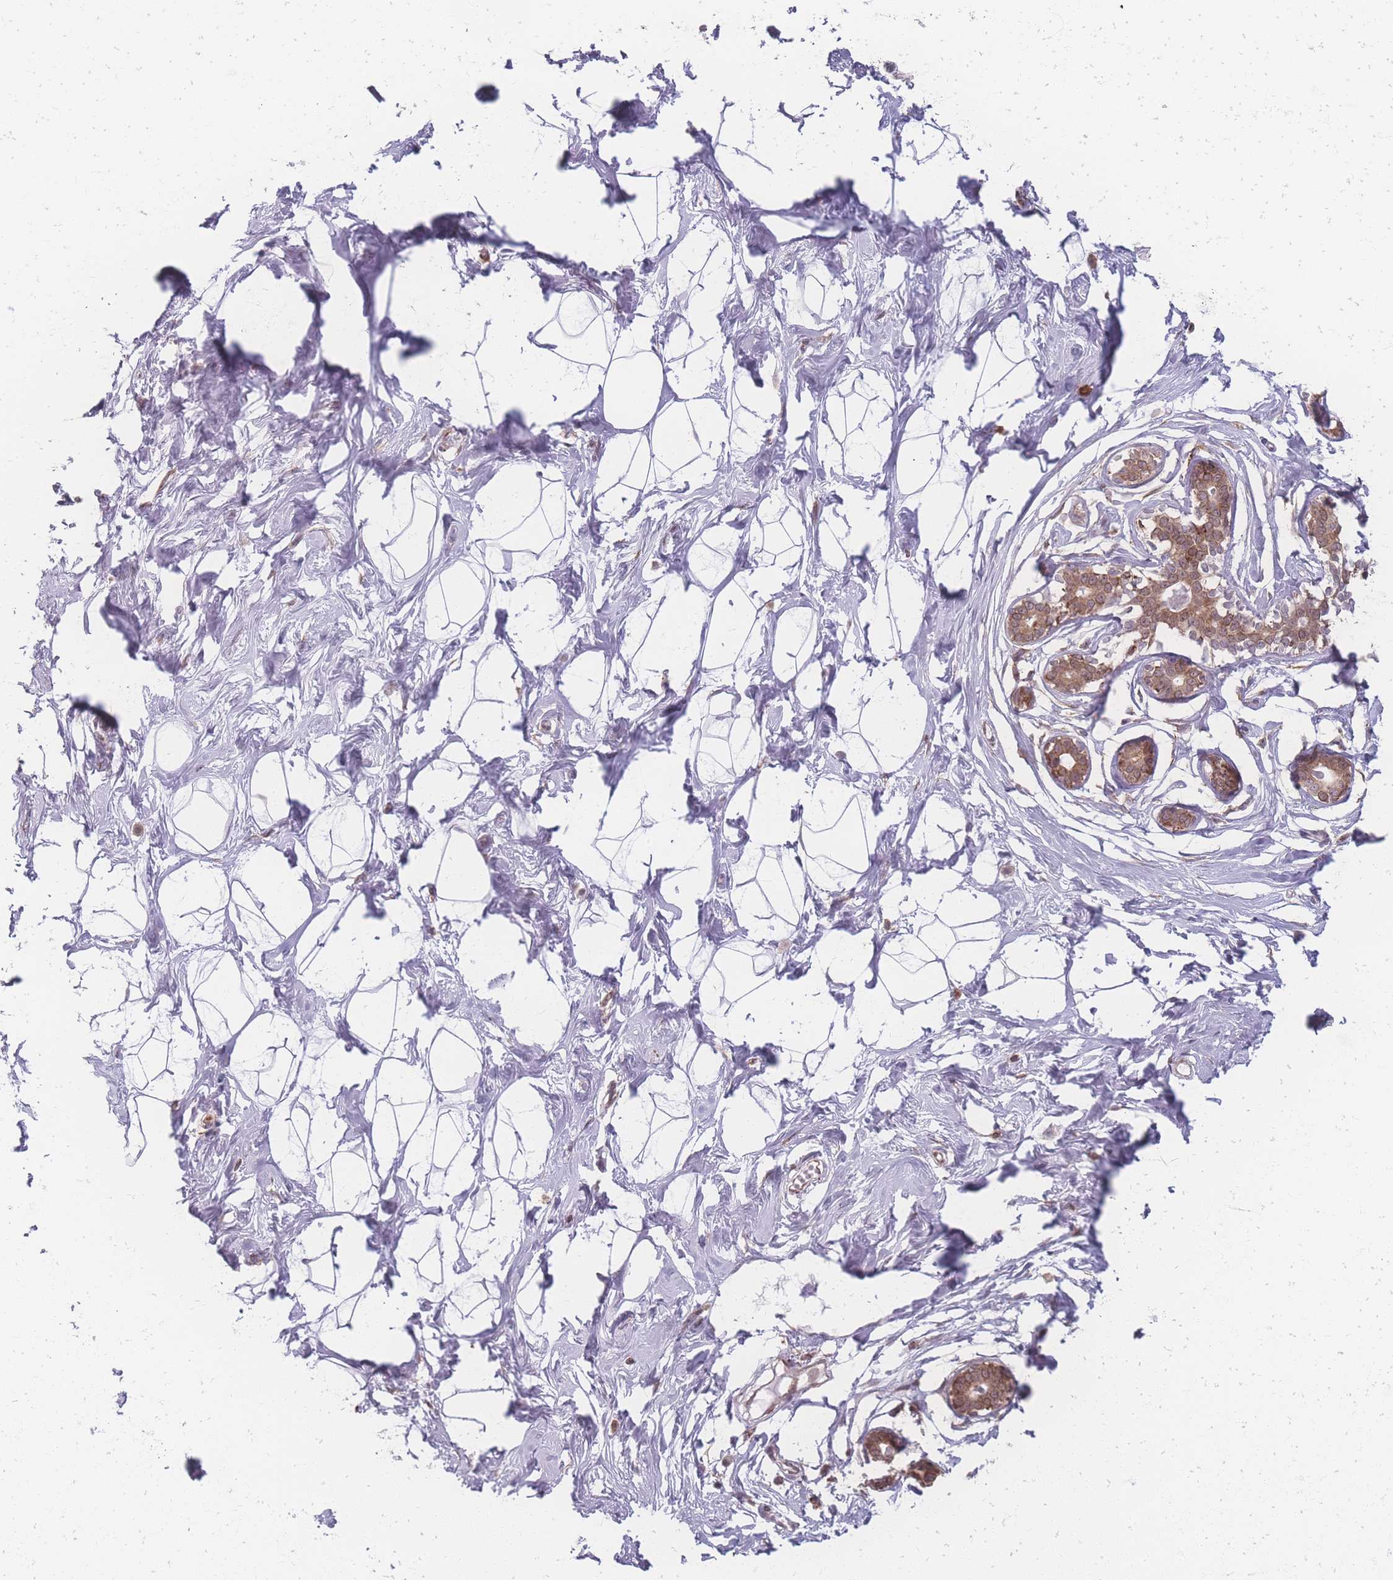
{"staining": {"intensity": "negative", "quantity": "none", "location": "none"}, "tissue": "breast", "cell_type": "Adipocytes", "image_type": "normal", "snomed": [{"axis": "morphology", "description": "Normal tissue, NOS"}, {"axis": "morphology", "description": "Adenoma, NOS"}, {"axis": "topography", "description": "Breast"}], "caption": "High magnification brightfield microscopy of normal breast stained with DAB (3,3'-diaminobenzidine) (brown) and counterstained with hematoxylin (blue): adipocytes show no significant staining.", "gene": "ZC3H13", "patient": {"sex": "female", "age": 23}}